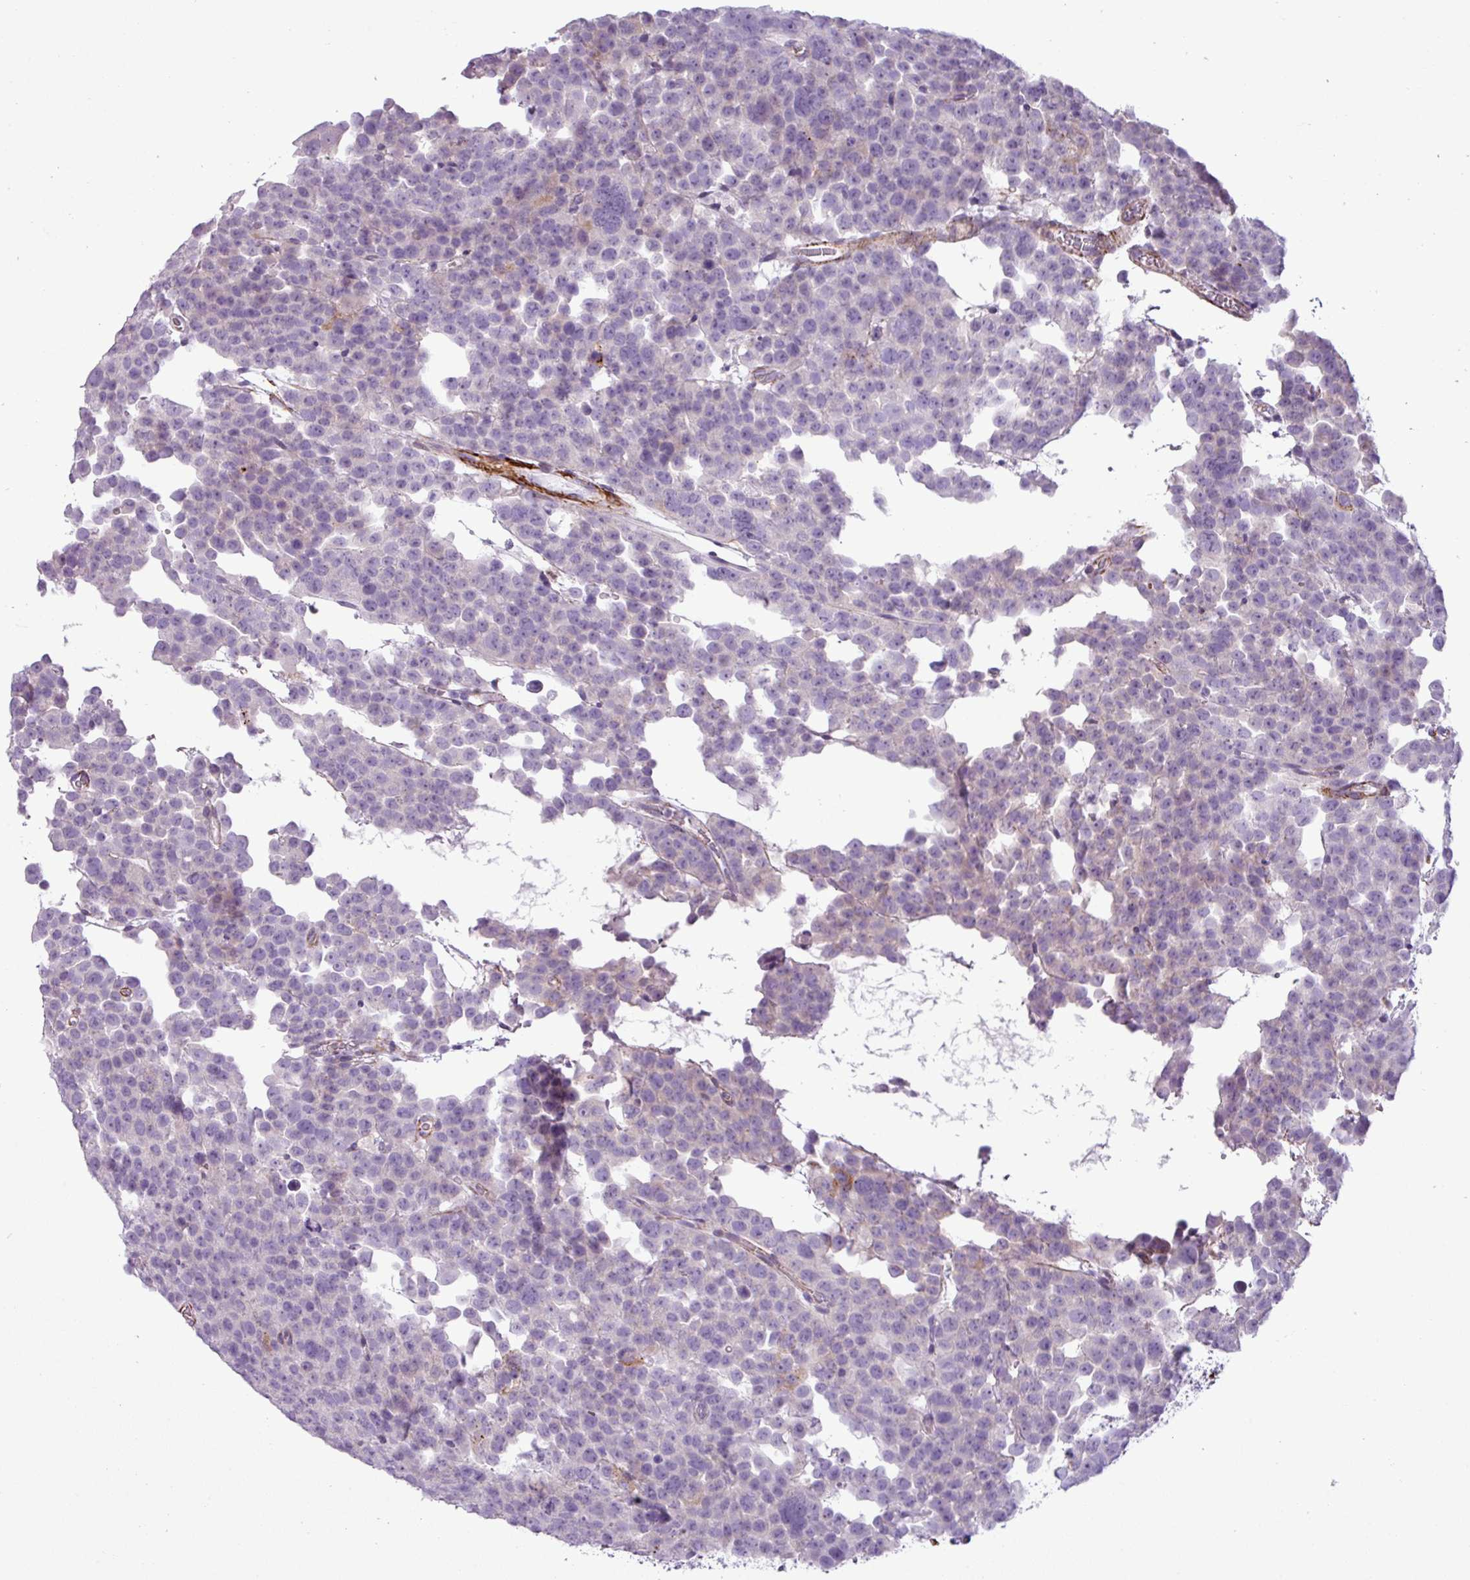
{"staining": {"intensity": "negative", "quantity": "none", "location": "none"}, "tissue": "testis cancer", "cell_type": "Tumor cells", "image_type": "cancer", "snomed": [{"axis": "morphology", "description": "Seminoma, NOS"}, {"axis": "topography", "description": "Testis"}], "caption": "IHC of testis cancer (seminoma) demonstrates no positivity in tumor cells. (Immunohistochemistry, brightfield microscopy, high magnification).", "gene": "ATP10A", "patient": {"sex": "male", "age": 71}}